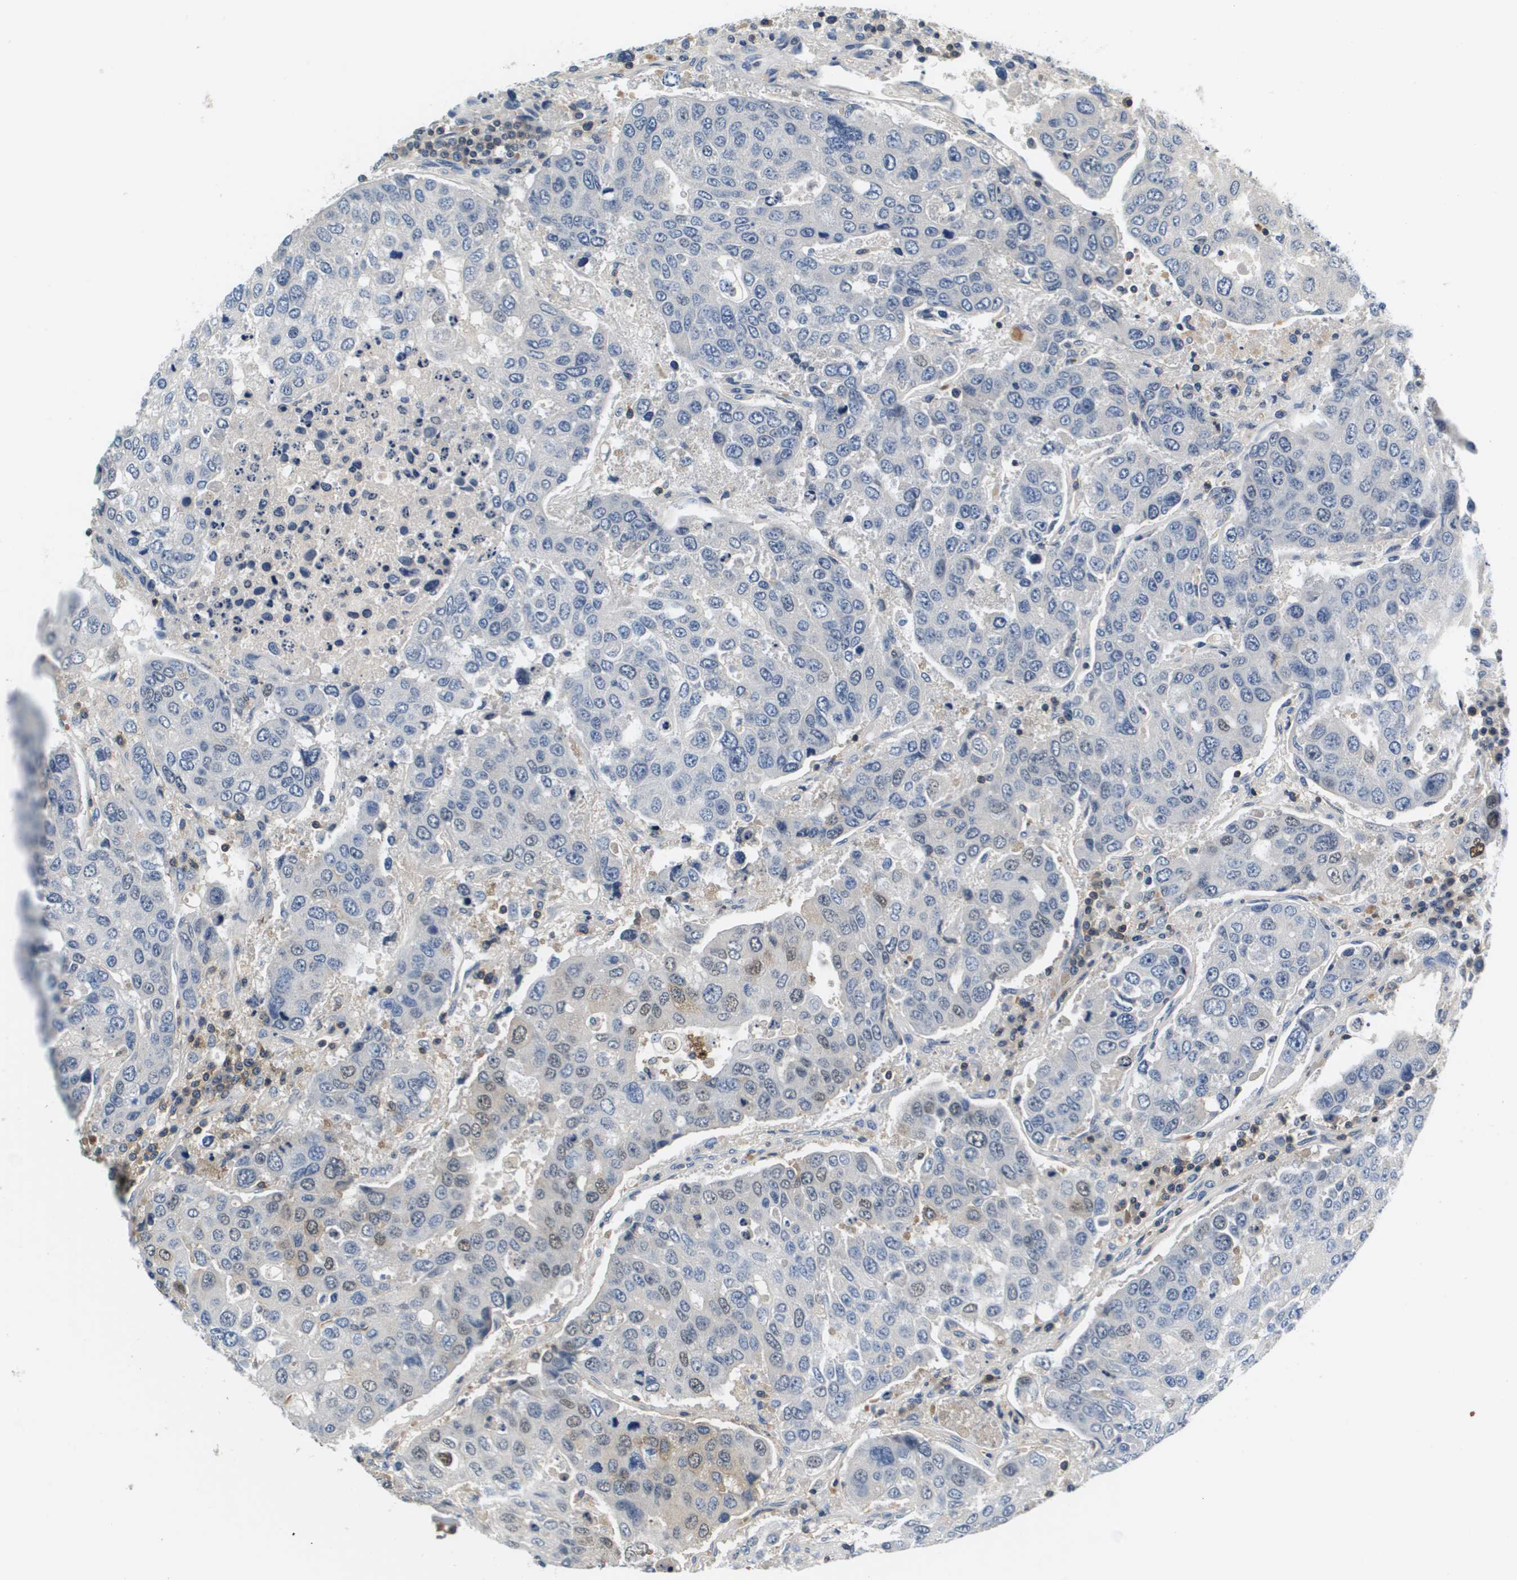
{"staining": {"intensity": "negative", "quantity": "none", "location": "none"}, "tissue": "urothelial cancer", "cell_type": "Tumor cells", "image_type": "cancer", "snomed": [{"axis": "morphology", "description": "Urothelial carcinoma, High grade"}, {"axis": "topography", "description": "Lymph node"}, {"axis": "topography", "description": "Urinary bladder"}], "caption": "Urothelial cancer was stained to show a protein in brown. There is no significant positivity in tumor cells.", "gene": "KCNQ5", "patient": {"sex": "male", "age": 51}}